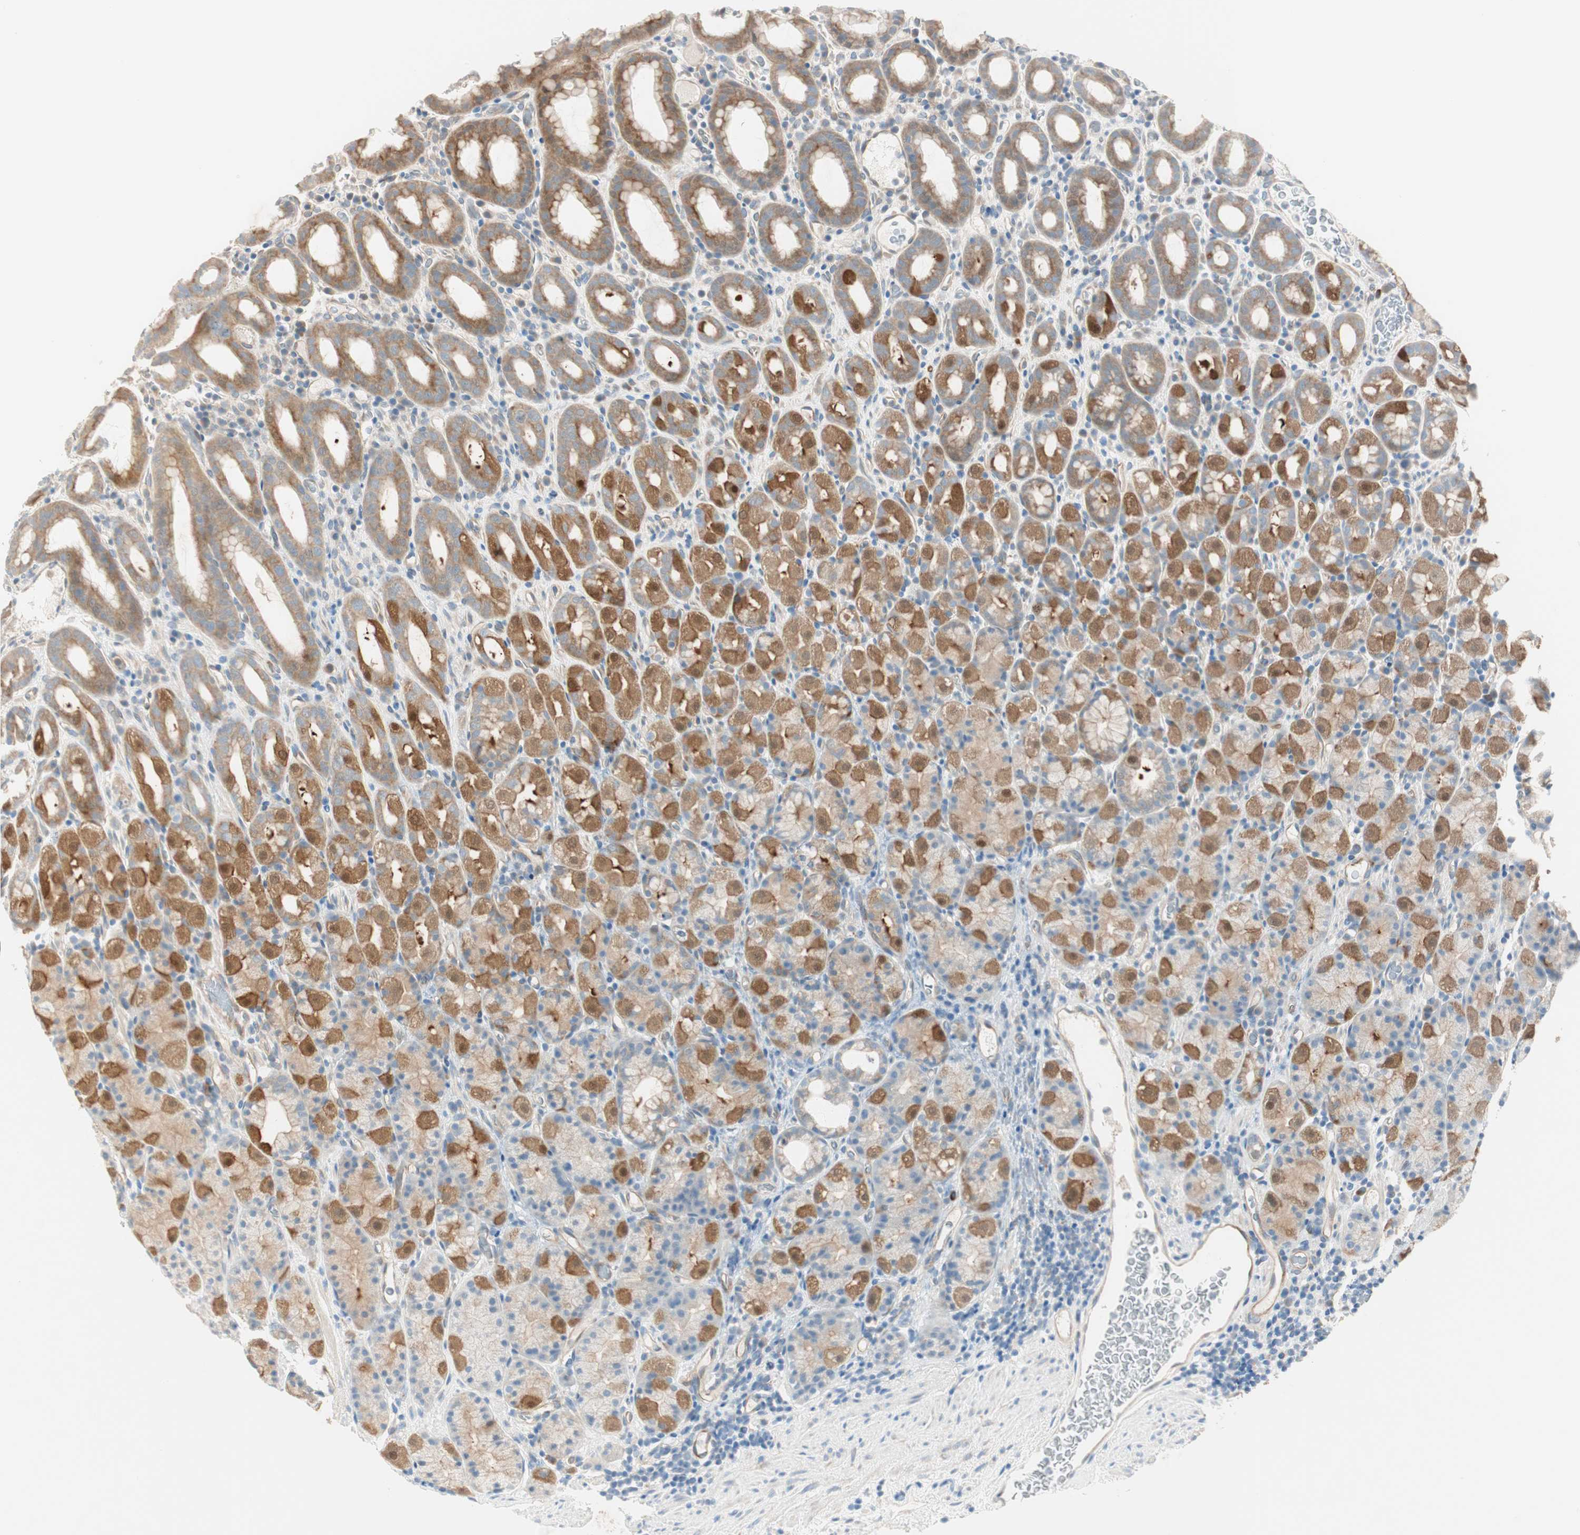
{"staining": {"intensity": "moderate", "quantity": "25%-75%", "location": "cytoplasmic/membranous"}, "tissue": "stomach", "cell_type": "Glandular cells", "image_type": "normal", "snomed": [{"axis": "morphology", "description": "Normal tissue, NOS"}, {"axis": "topography", "description": "Stomach, upper"}], "caption": "Immunohistochemical staining of unremarkable stomach demonstrates 25%-75% levels of moderate cytoplasmic/membranous protein staining in about 25%-75% of glandular cells. (Stains: DAB in brown, nuclei in blue, Microscopy: brightfield microscopy at high magnification).", "gene": "CDK3", "patient": {"sex": "male", "age": 68}}